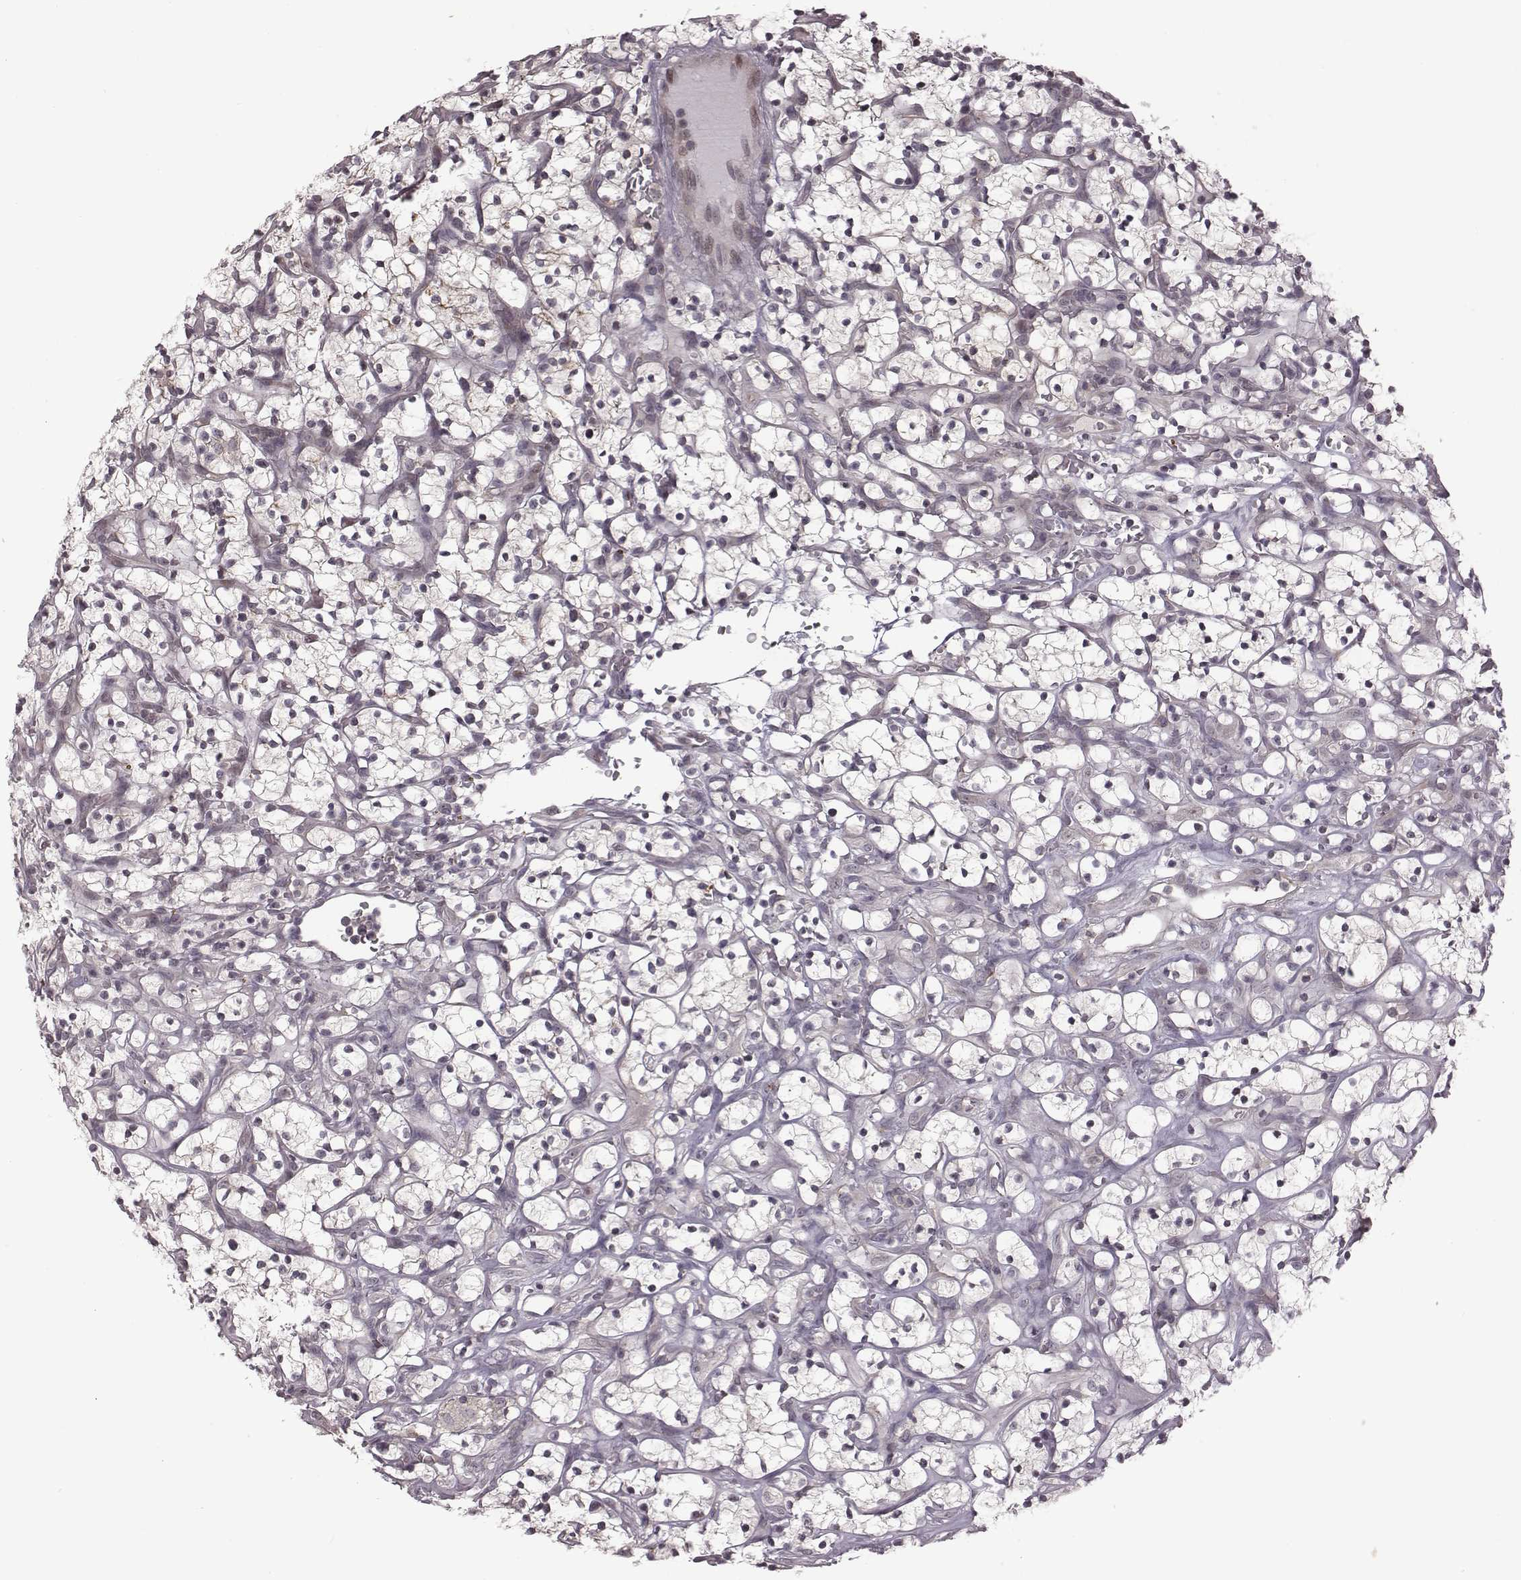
{"staining": {"intensity": "negative", "quantity": "none", "location": "none"}, "tissue": "renal cancer", "cell_type": "Tumor cells", "image_type": "cancer", "snomed": [{"axis": "morphology", "description": "Adenocarcinoma, NOS"}, {"axis": "topography", "description": "Kidney"}], "caption": "Adenocarcinoma (renal) was stained to show a protein in brown. There is no significant expression in tumor cells.", "gene": "BICDL1", "patient": {"sex": "female", "age": 64}}